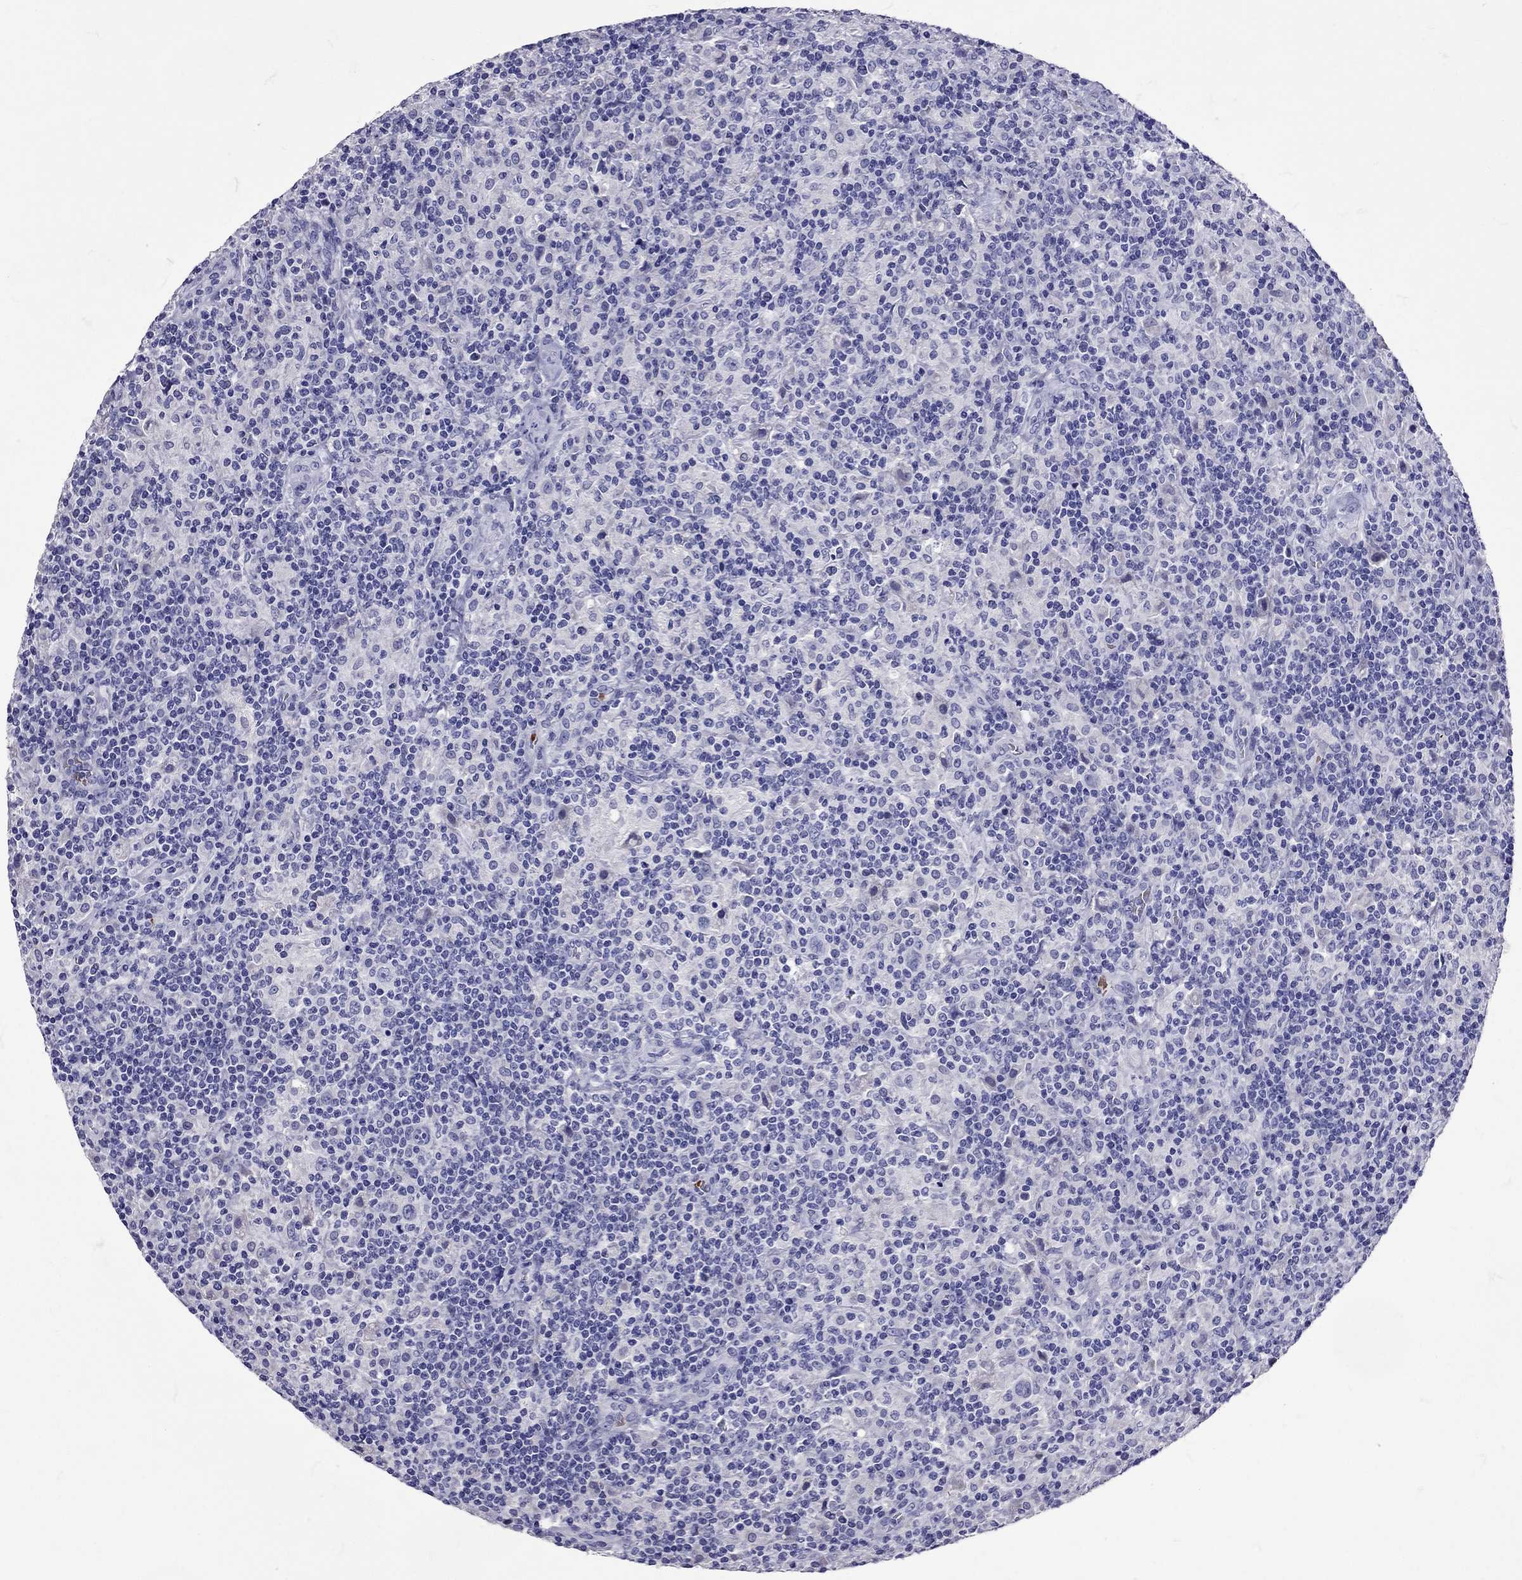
{"staining": {"intensity": "negative", "quantity": "none", "location": "none"}, "tissue": "lymphoma", "cell_type": "Tumor cells", "image_type": "cancer", "snomed": [{"axis": "morphology", "description": "Hodgkin's disease, NOS"}, {"axis": "topography", "description": "Lymph node"}], "caption": "A high-resolution histopathology image shows immunohistochemistry staining of Hodgkin's disease, which exhibits no significant expression in tumor cells.", "gene": "TBR1", "patient": {"sex": "male", "age": 70}}